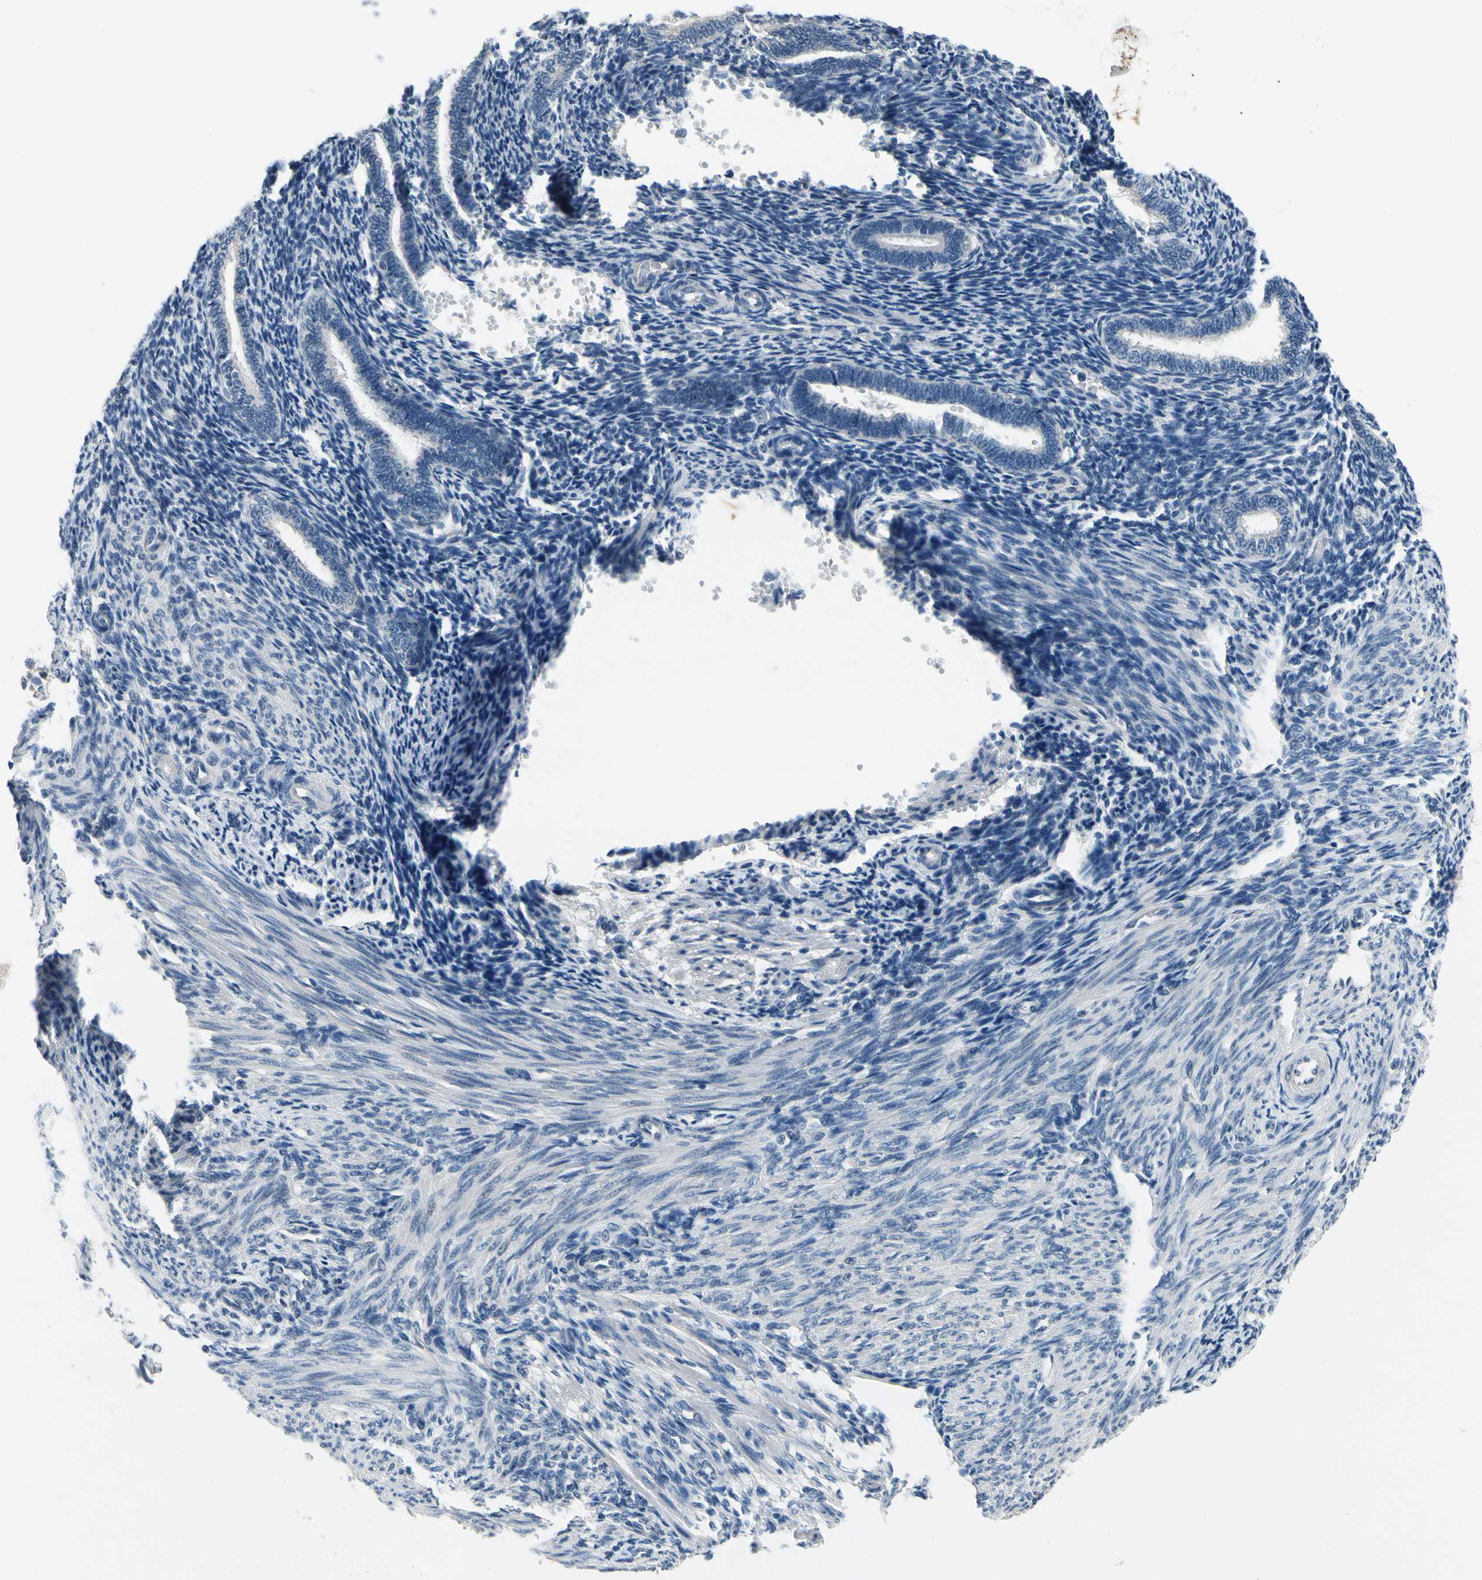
{"staining": {"intensity": "negative", "quantity": "none", "location": "none"}, "tissue": "endometrium", "cell_type": "Cells in endometrial stroma", "image_type": "normal", "snomed": [{"axis": "morphology", "description": "Normal tissue, NOS"}, {"axis": "topography", "description": "Endometrium"}], "caption": "Immunohistochemistry (IHC) of unremarkable human endometrium displays no expression in cells in endometrial stroma.", "gene": "SELENOK", "patient": {"sex": "female", "age": 27}}